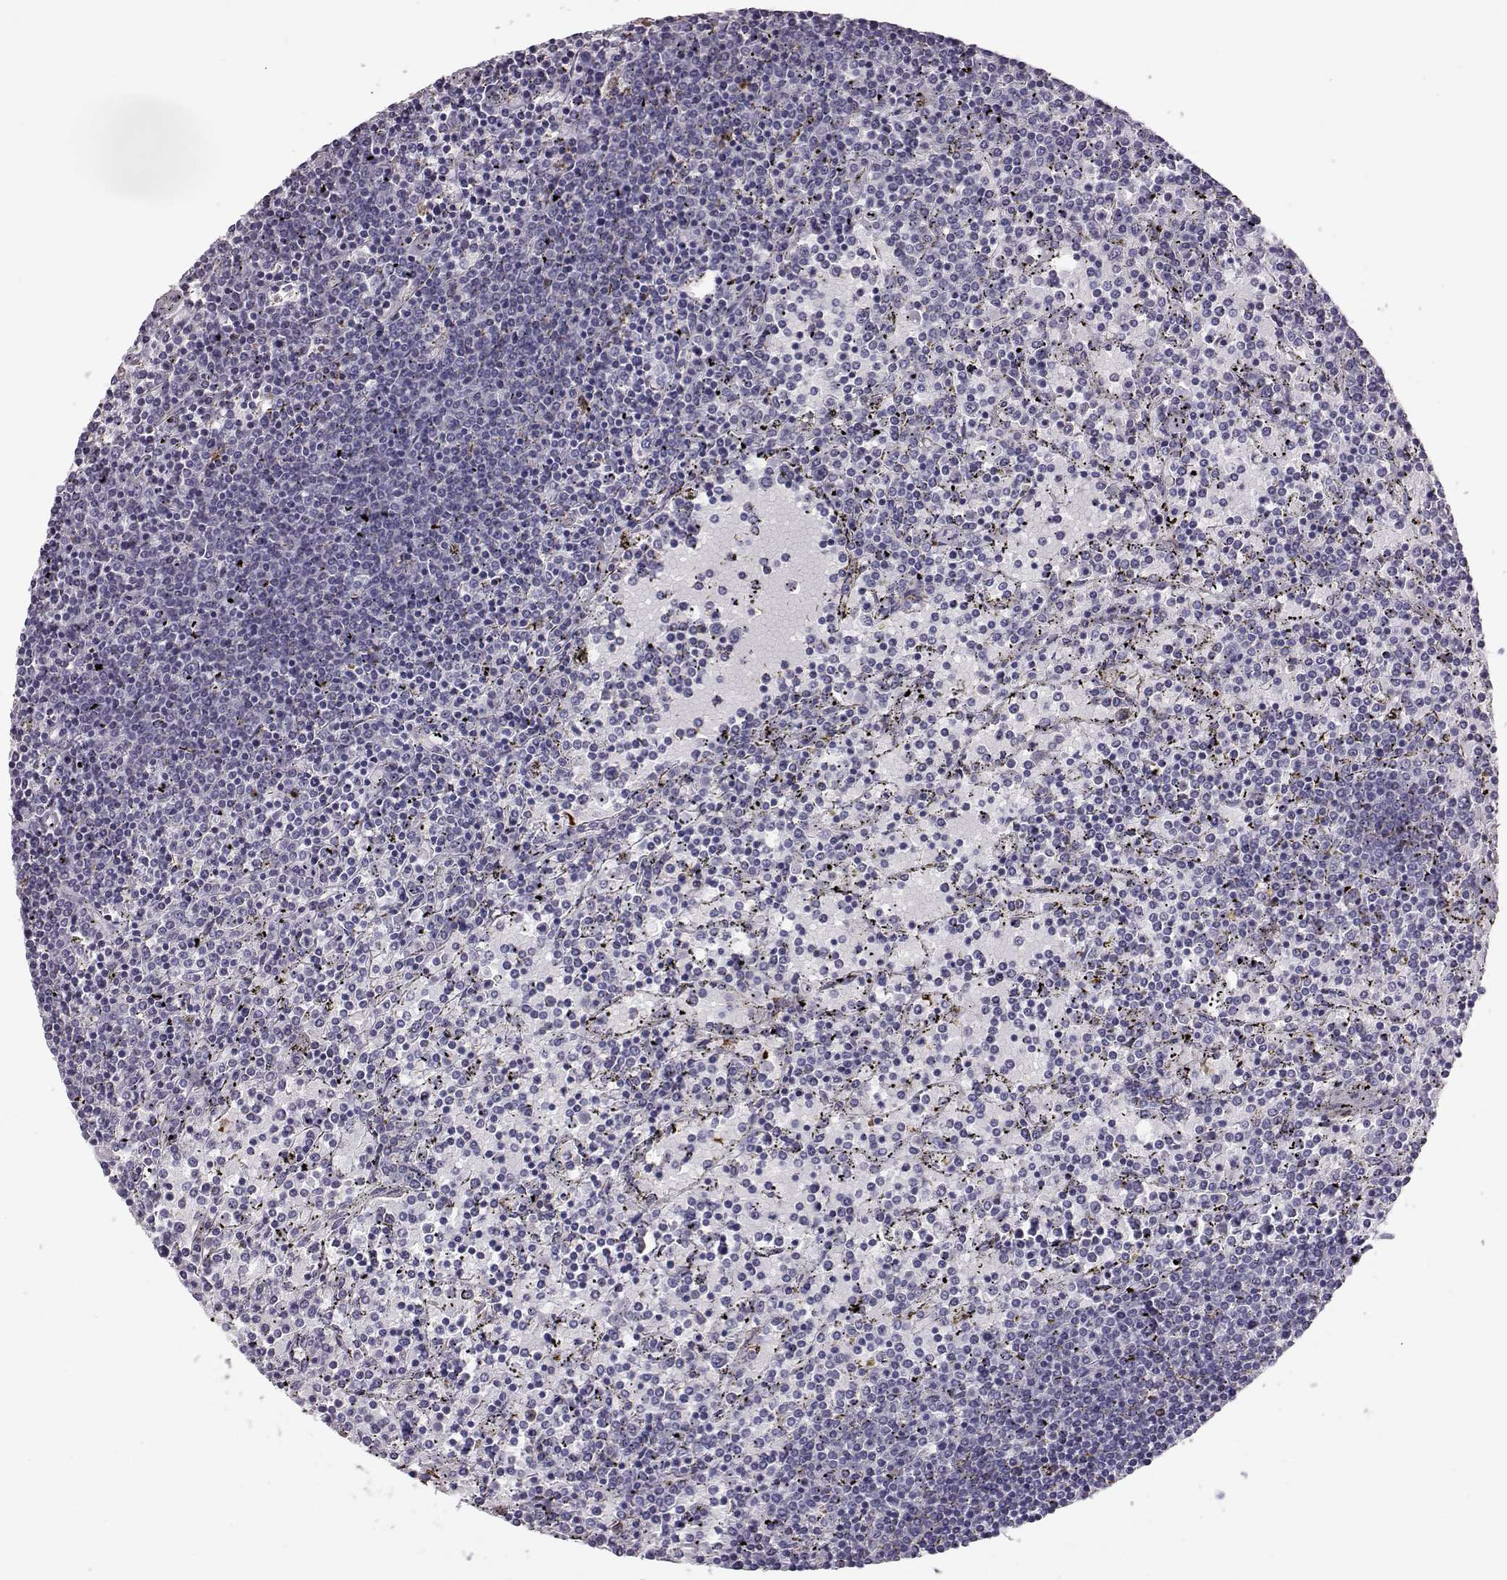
{"staining": {"intensity": "negative", "quantity": "none", "location": "none"}, "tissue": "lymphoma", "cell_type": "Tumor cells", "image_type": "cancer", "snomed": [{"axis": "morphology", "description": "Malignant lymphoma, non-Hodgkin's type, Low grade"}, {"axis": "topography", "description": "Spleen"}], "caption": "This is an IHC photomicrograph of human low-grade malignant lymphoma, non-Hodgkin's type. There is no staining in tumor cells.", "gene": "ADGRG5", "patient": {"sex": "female", "age": 77}}